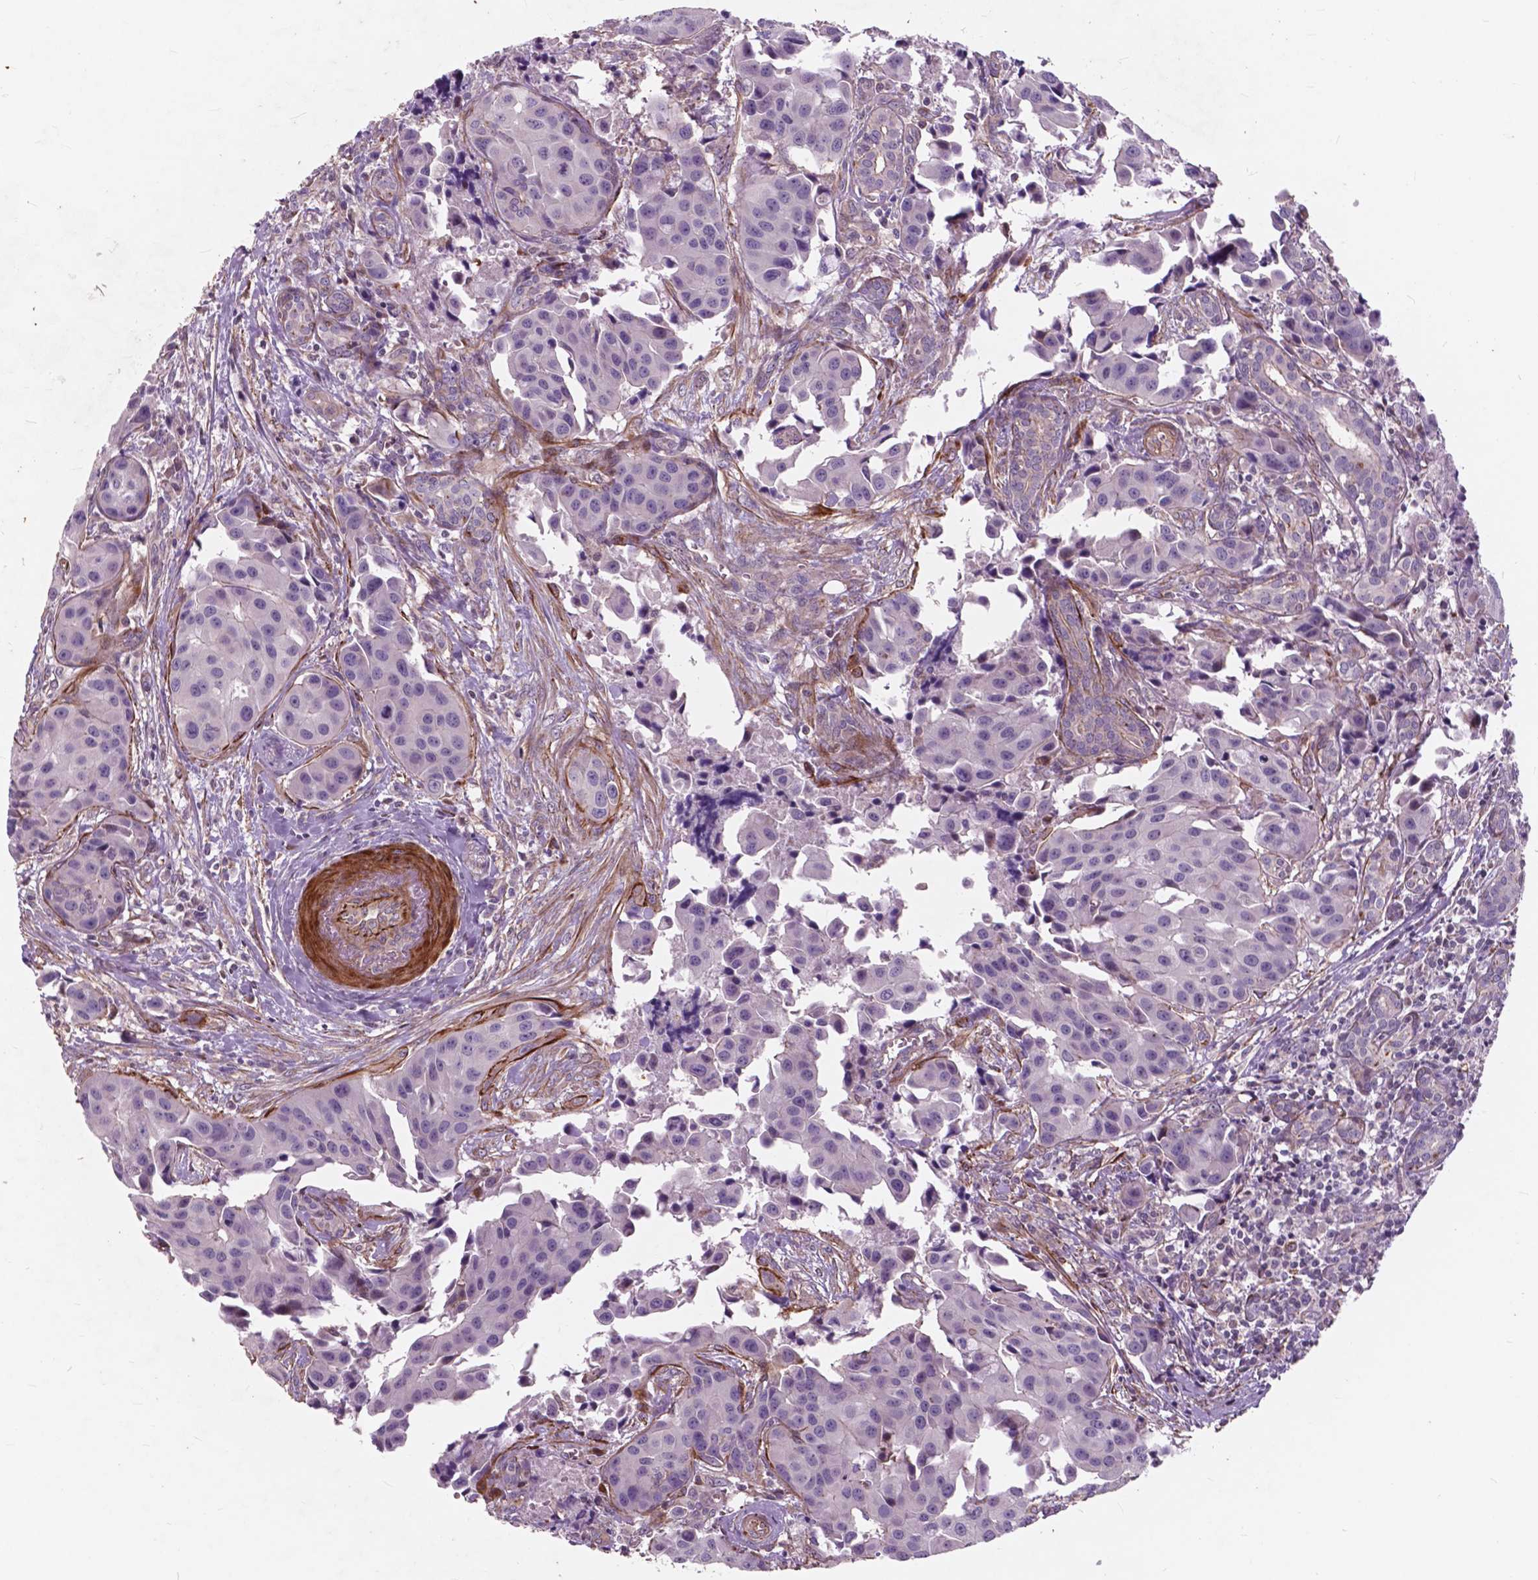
{"staining": {"intensity": "negative", "quantity": "none", "location": "none"}, "tissue": "head and neck cancer", "cell_type": "Tumor cells", "image_type": "cancer", "snomed": [{"axis": "morphology", "description": "Adenocarcinoma, NOS"}, {"axis": "topography", "description": "Head-Neck"}], "caption": "Immunohistochemistry (IHC) of human head and neck adenocarcinoma displays no expression in tumor cells. The staining was performed using DAB to visualize the protein expression in brown, while the nuclei were stained in blue with hematoxylin (Magnification: 20x).", "gene": "RFPL4B", "patient": {"sex": "male", "age": 76}}